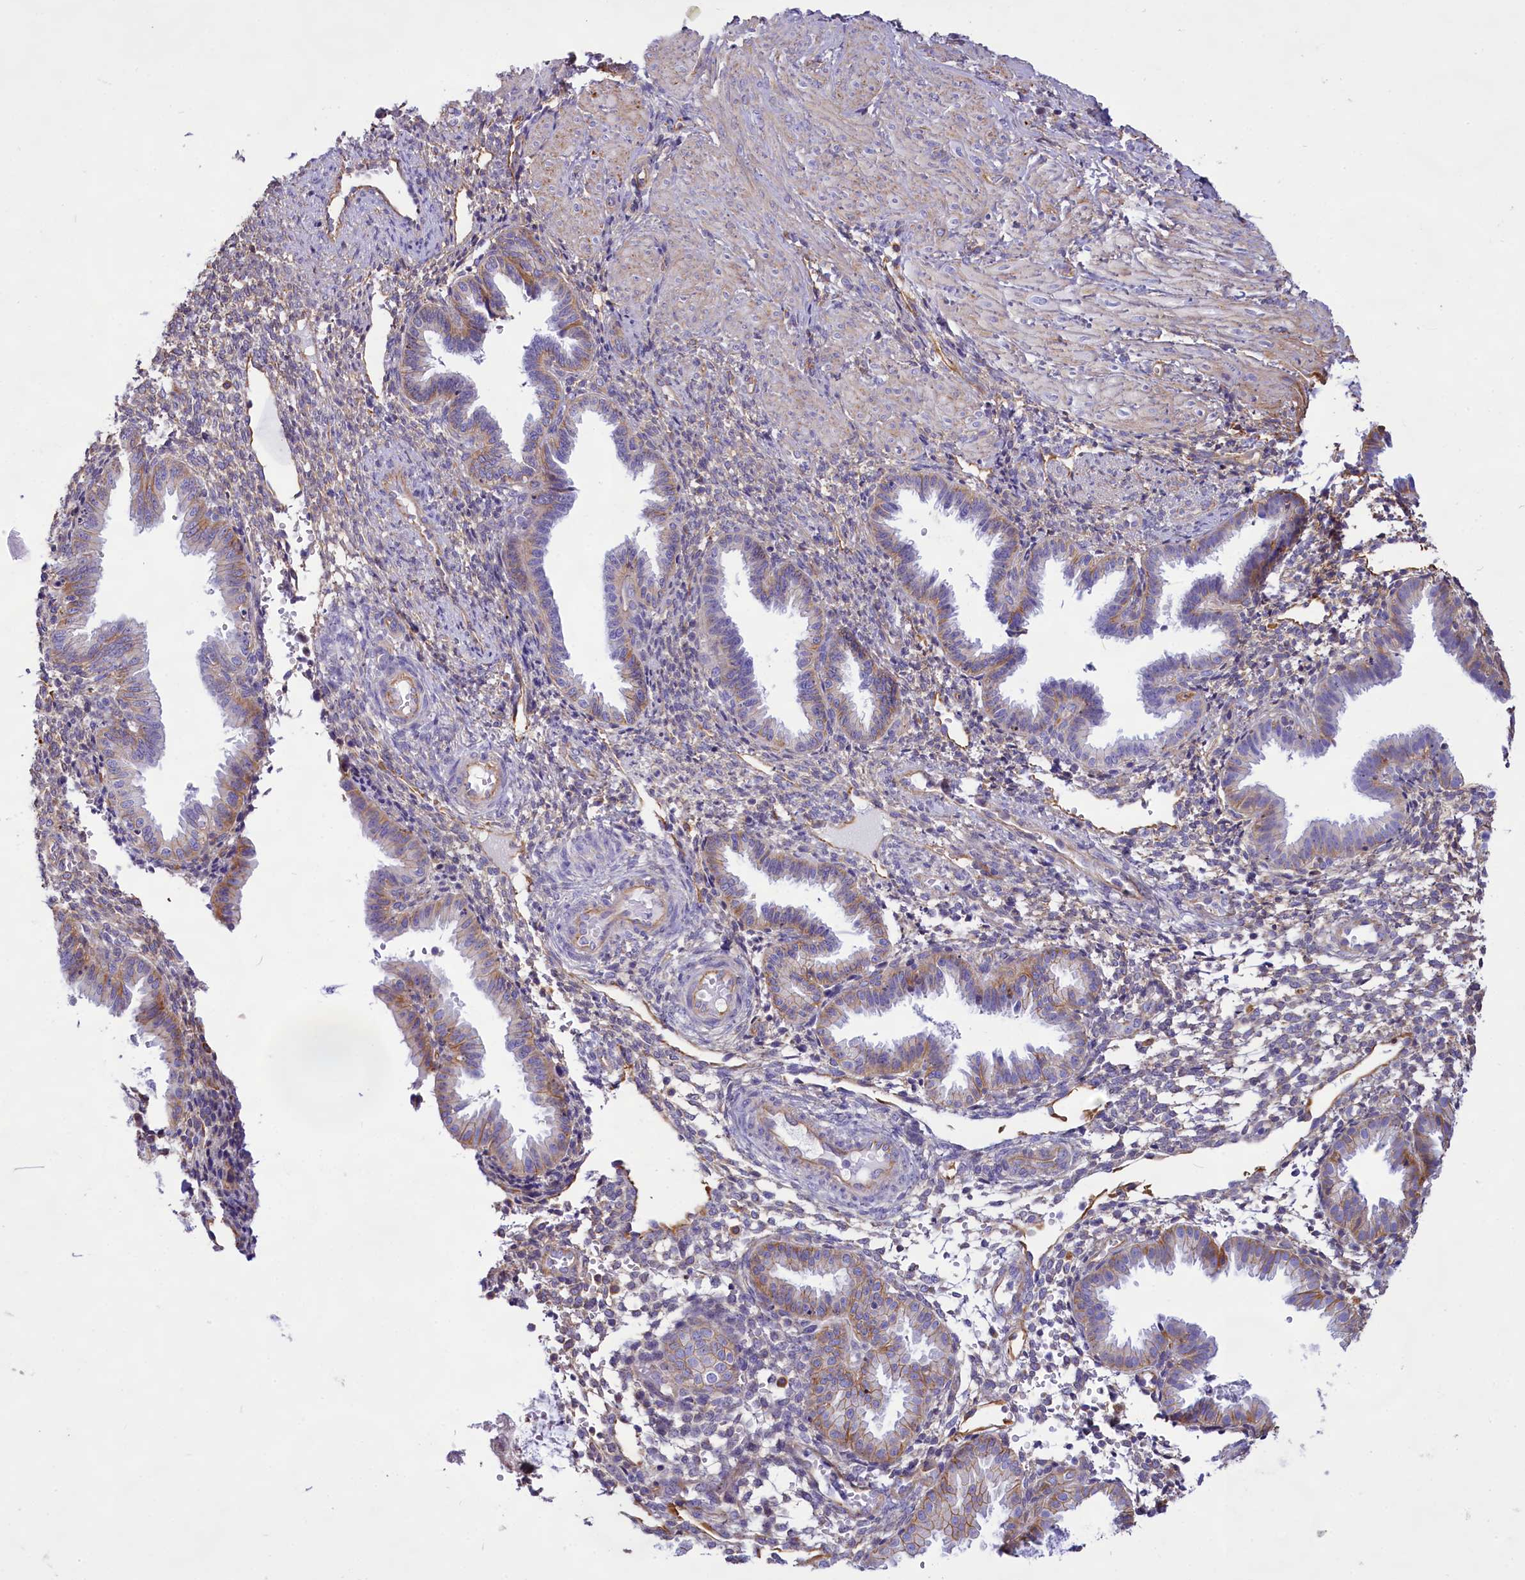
{"staining": {"intensity": "negative", "quantity": "none", "location": "none"}, "tissue": "endometrium", "cell_type": "Cells in endometrial stroma", "image_type": "normal", "snomed": [{"axis": "morphology", "description": "Normal tissue, NOS"}, {"axis": "topography", "description": "Endometrium"}], "caption": "IHC of normal endometrium displays no expression in cells in endometrial stroma.", "gene": "CD99", "patient": {"sex": "female", "age": 33}}